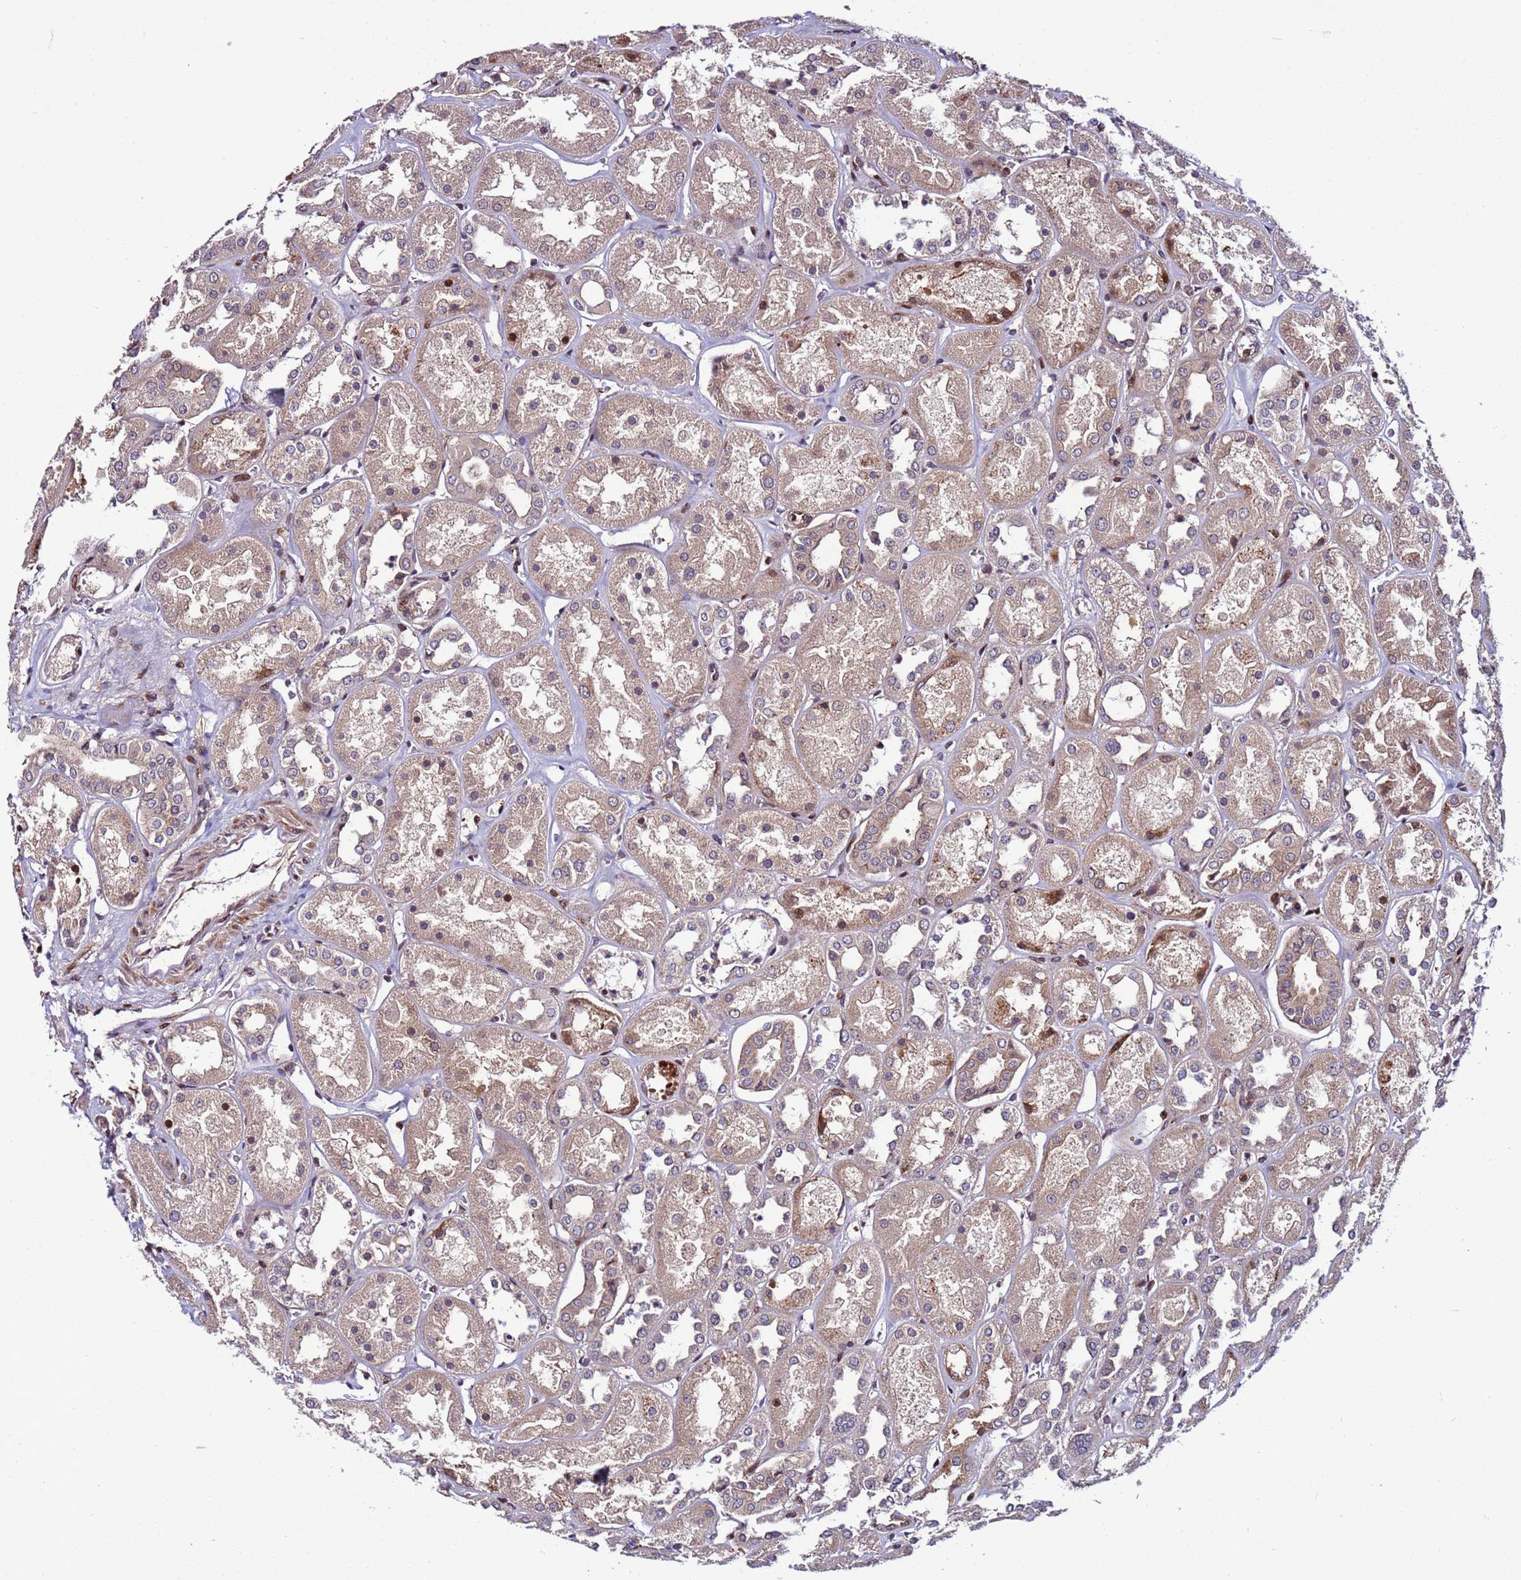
{"staining": {"intensity": "moderate", "quantity": ">75%", "location": "cytoplasmic/membranous,nuclear"}, "tissue": "kidney", "cell_type": "Cells in glomeruli", "image_type": "normal", "snomed": [{"axis": "morphology", "description": "Normal tissue, NOS"}, {"axis": "topography", "description": "Kidney"}], "caption": "The histopathology image shows immunohistochemical staining of benign kidney. There is moderate cytoplasmic/membranous,nuclear staining is identified in approximately >75% of cells in glomeruli. The protein is stained brown, and the nuclei are stained in blue (DAB IHC with brightfield microscopy, high magnification).", "gene": "WBP11", "patient": {"sex": "male", "age": 70}}